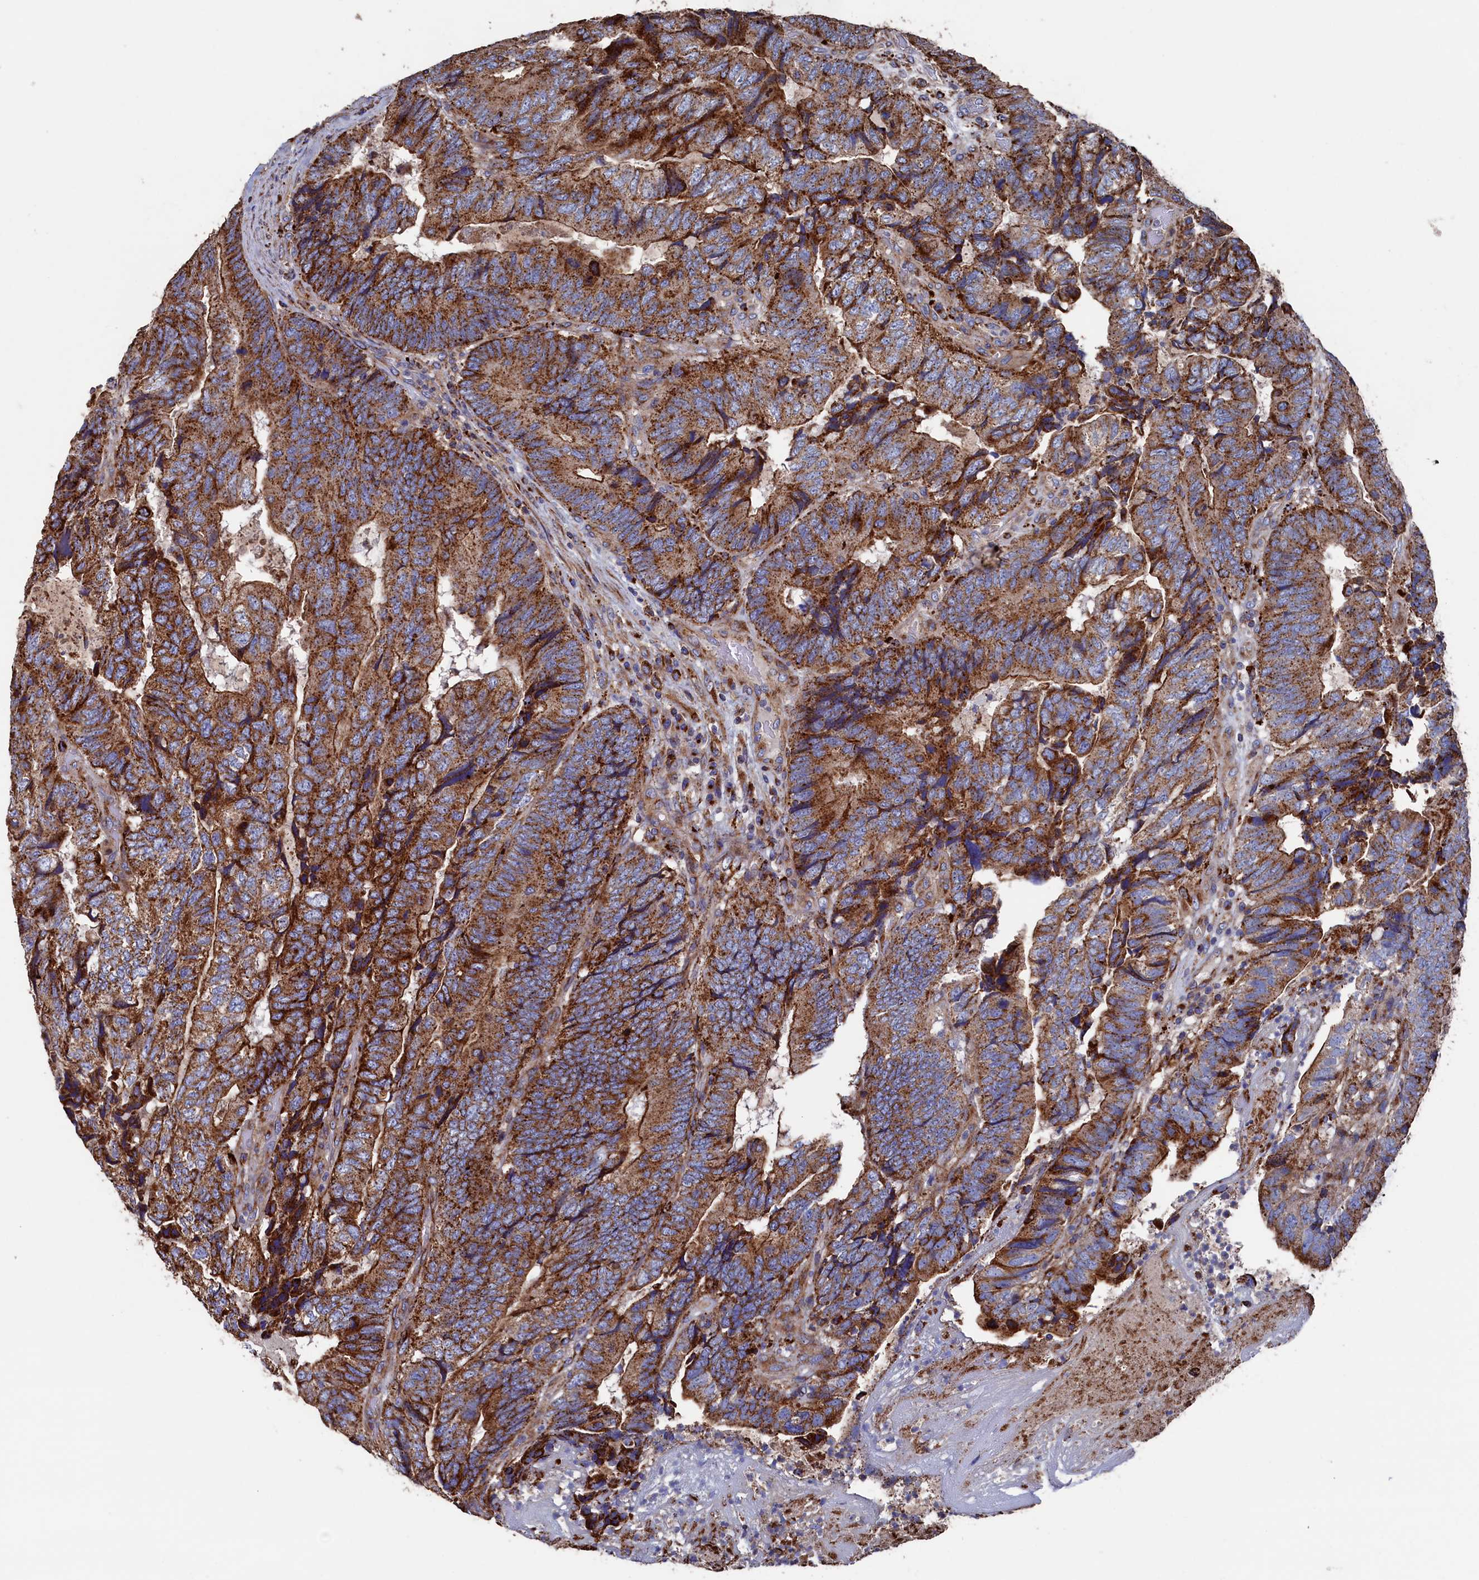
{"staining": {"intensity": "strong", "quantity": ">75%", "location": "cytoplasmic/membranous"}, "tissue": "colorectal cancer", "cell_type": "Tumor cells", "image_type": "cancer", "snomed": [{"axis": "morphology", "description": "Adenocarcinoma, NOS"}, {"axis": "topography", "description": "Colon"}], "caption": "Colorectal cancer stained with IHC shows strong cytoplasmic/membranous expression in about >75% of tumor cells.", "gene": "PRRC1", "patient": {"sex": "female", "age": 67}}